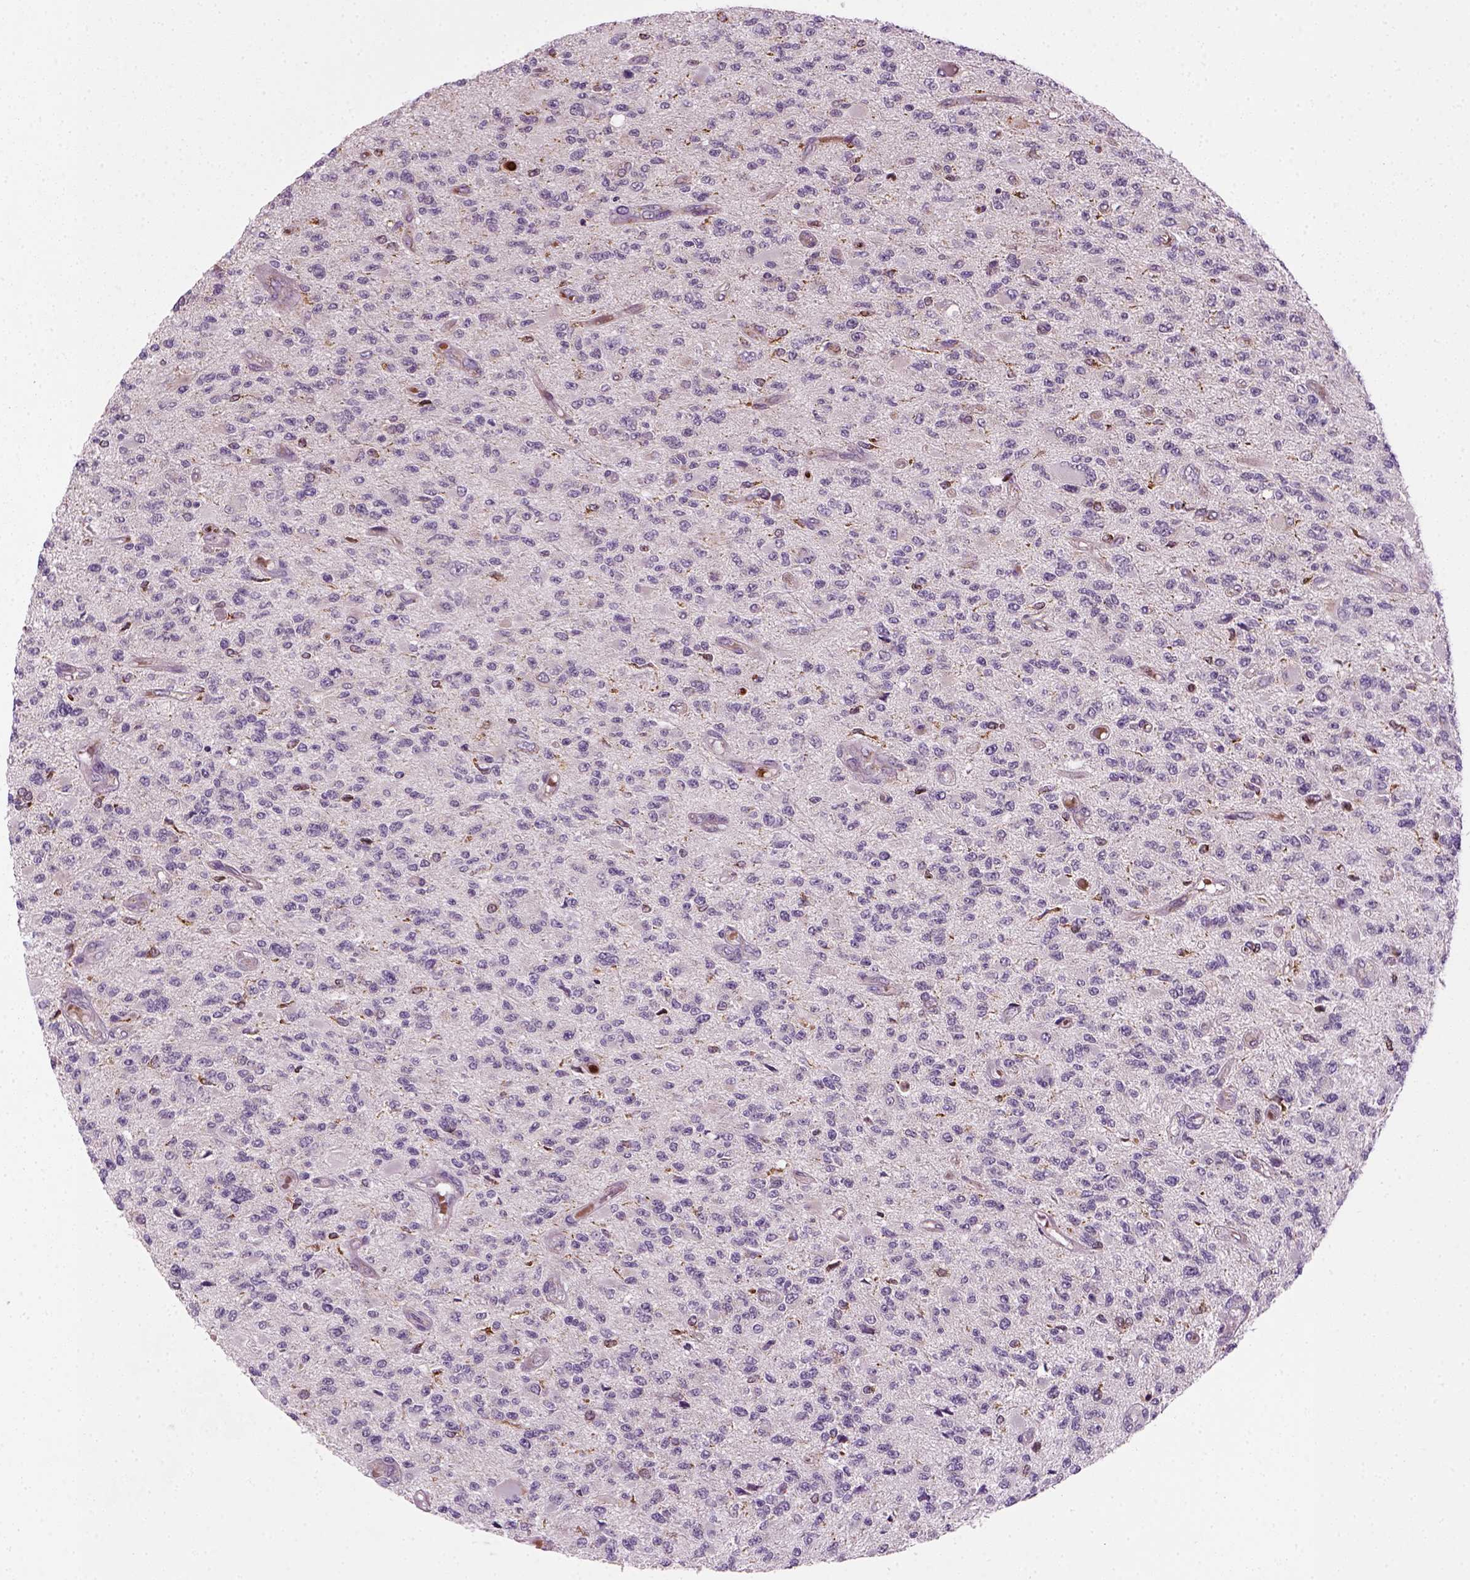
{"staining": {"intensity": "negative", "quantity": "none", "location": "none"}, "tissue": "glioma", "cell_type": "Tumor cells", "image_type": "cancer", "snomed": [{"axis": "morphology", "description": "Glioma, malignant, High grade"}, {"axis": "topography", "description": "Brain"}], "caption": "Malignant high-grade glioma was stained to show a protein in brown. There is no significant expression in tumor cells.", "gene": "NUDT16L1", "patient": {"sex": "female", "age": 63}}